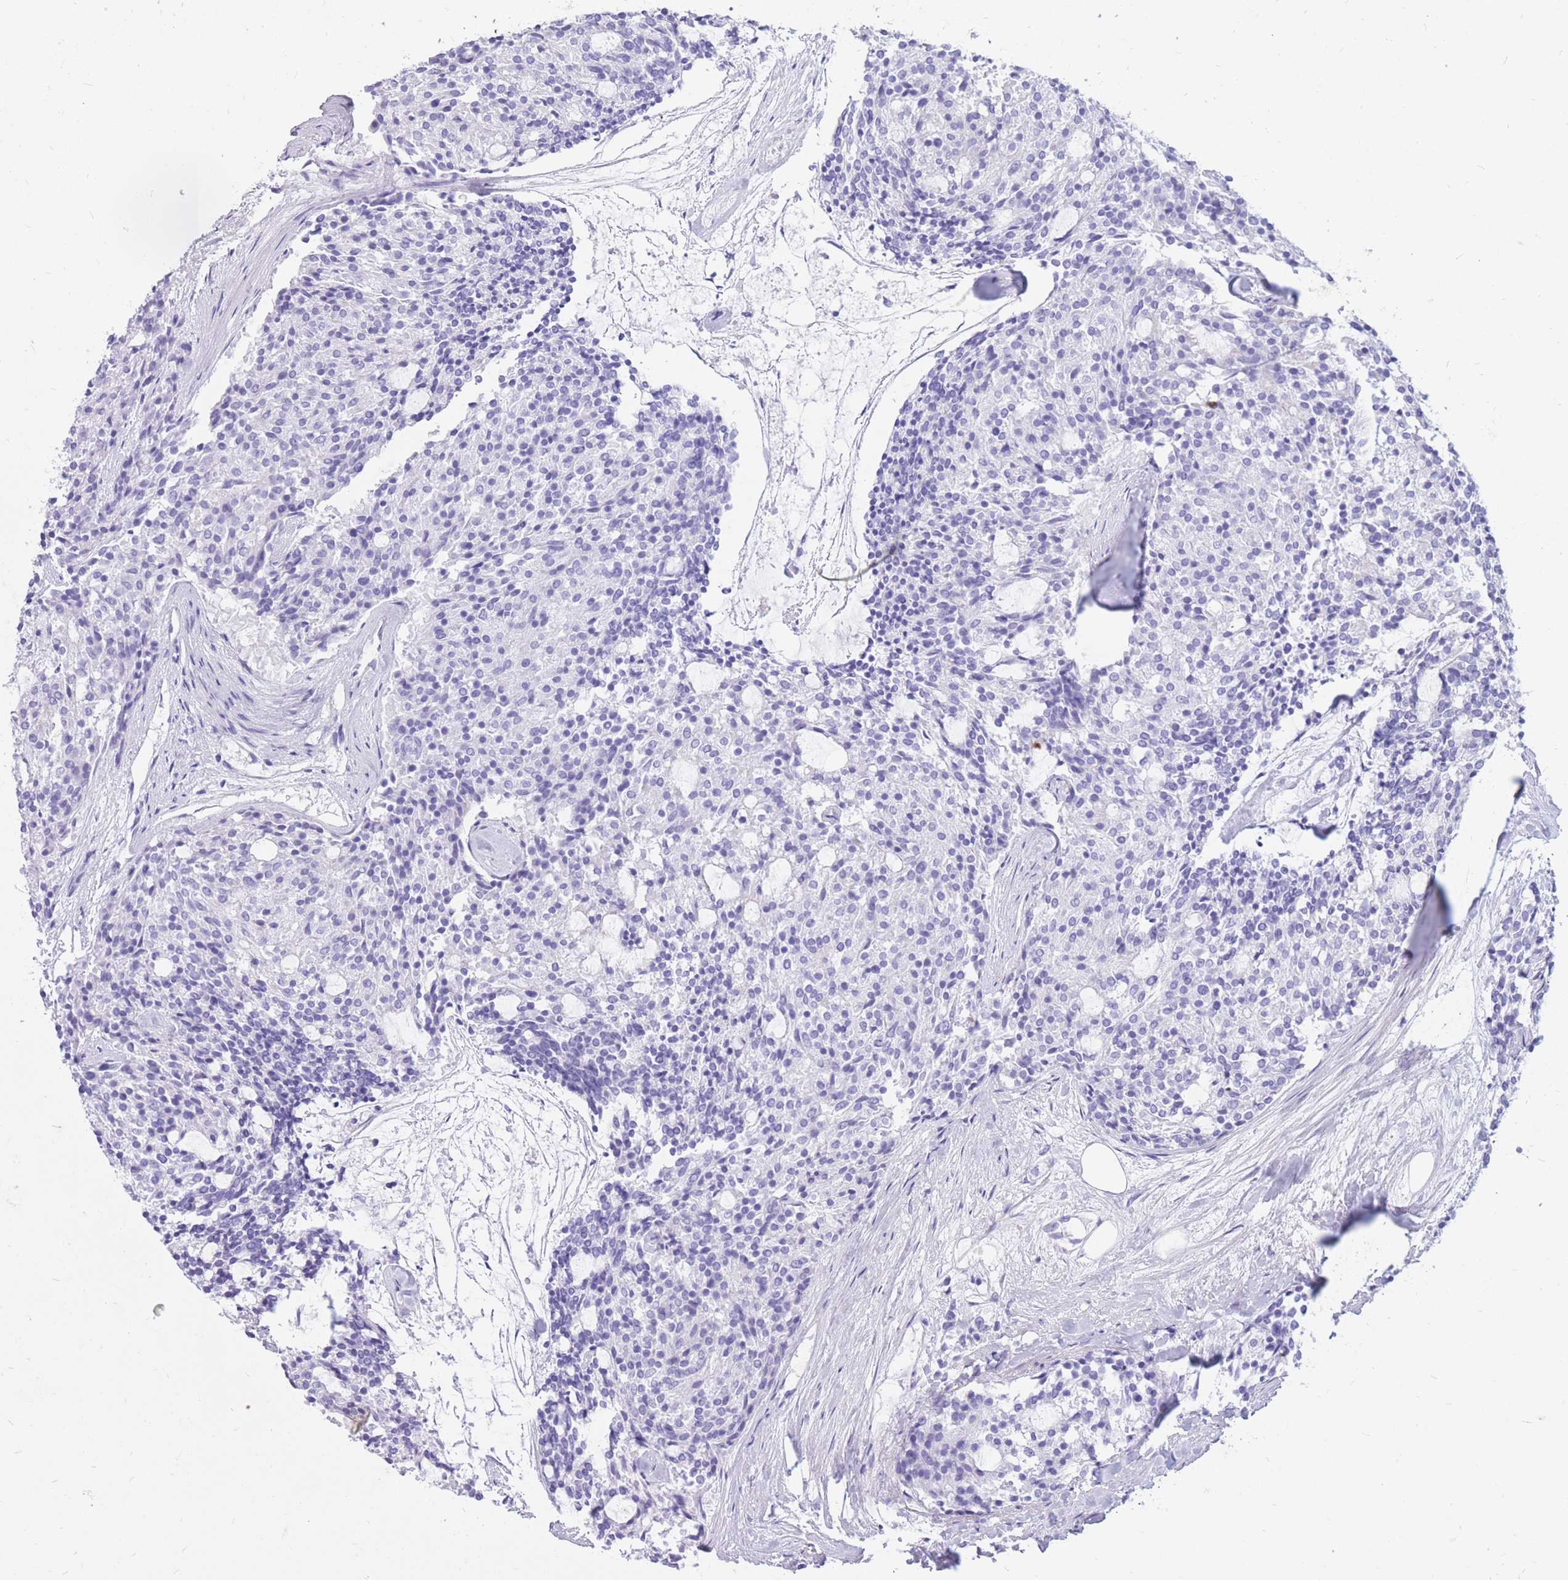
{"staining": {"intensity": "negative", "quantity": "none", "location": "none"}, "tissue": "carcinoid", "cell_type": "Tumor cells", "image_type": "cancer", "snomed": [{"axis": "morphology", "description": "Carcinoid, malignant, NOS"}, {"axis": "topography", "description": "Pancreas"}], "caption": "This is an immunohistochemistry micrograph of malignant carcinoid. There is no positivity in tumor cells.", "gene": "CYP21A2", "patient": {"sex": "female", "age": 54}}